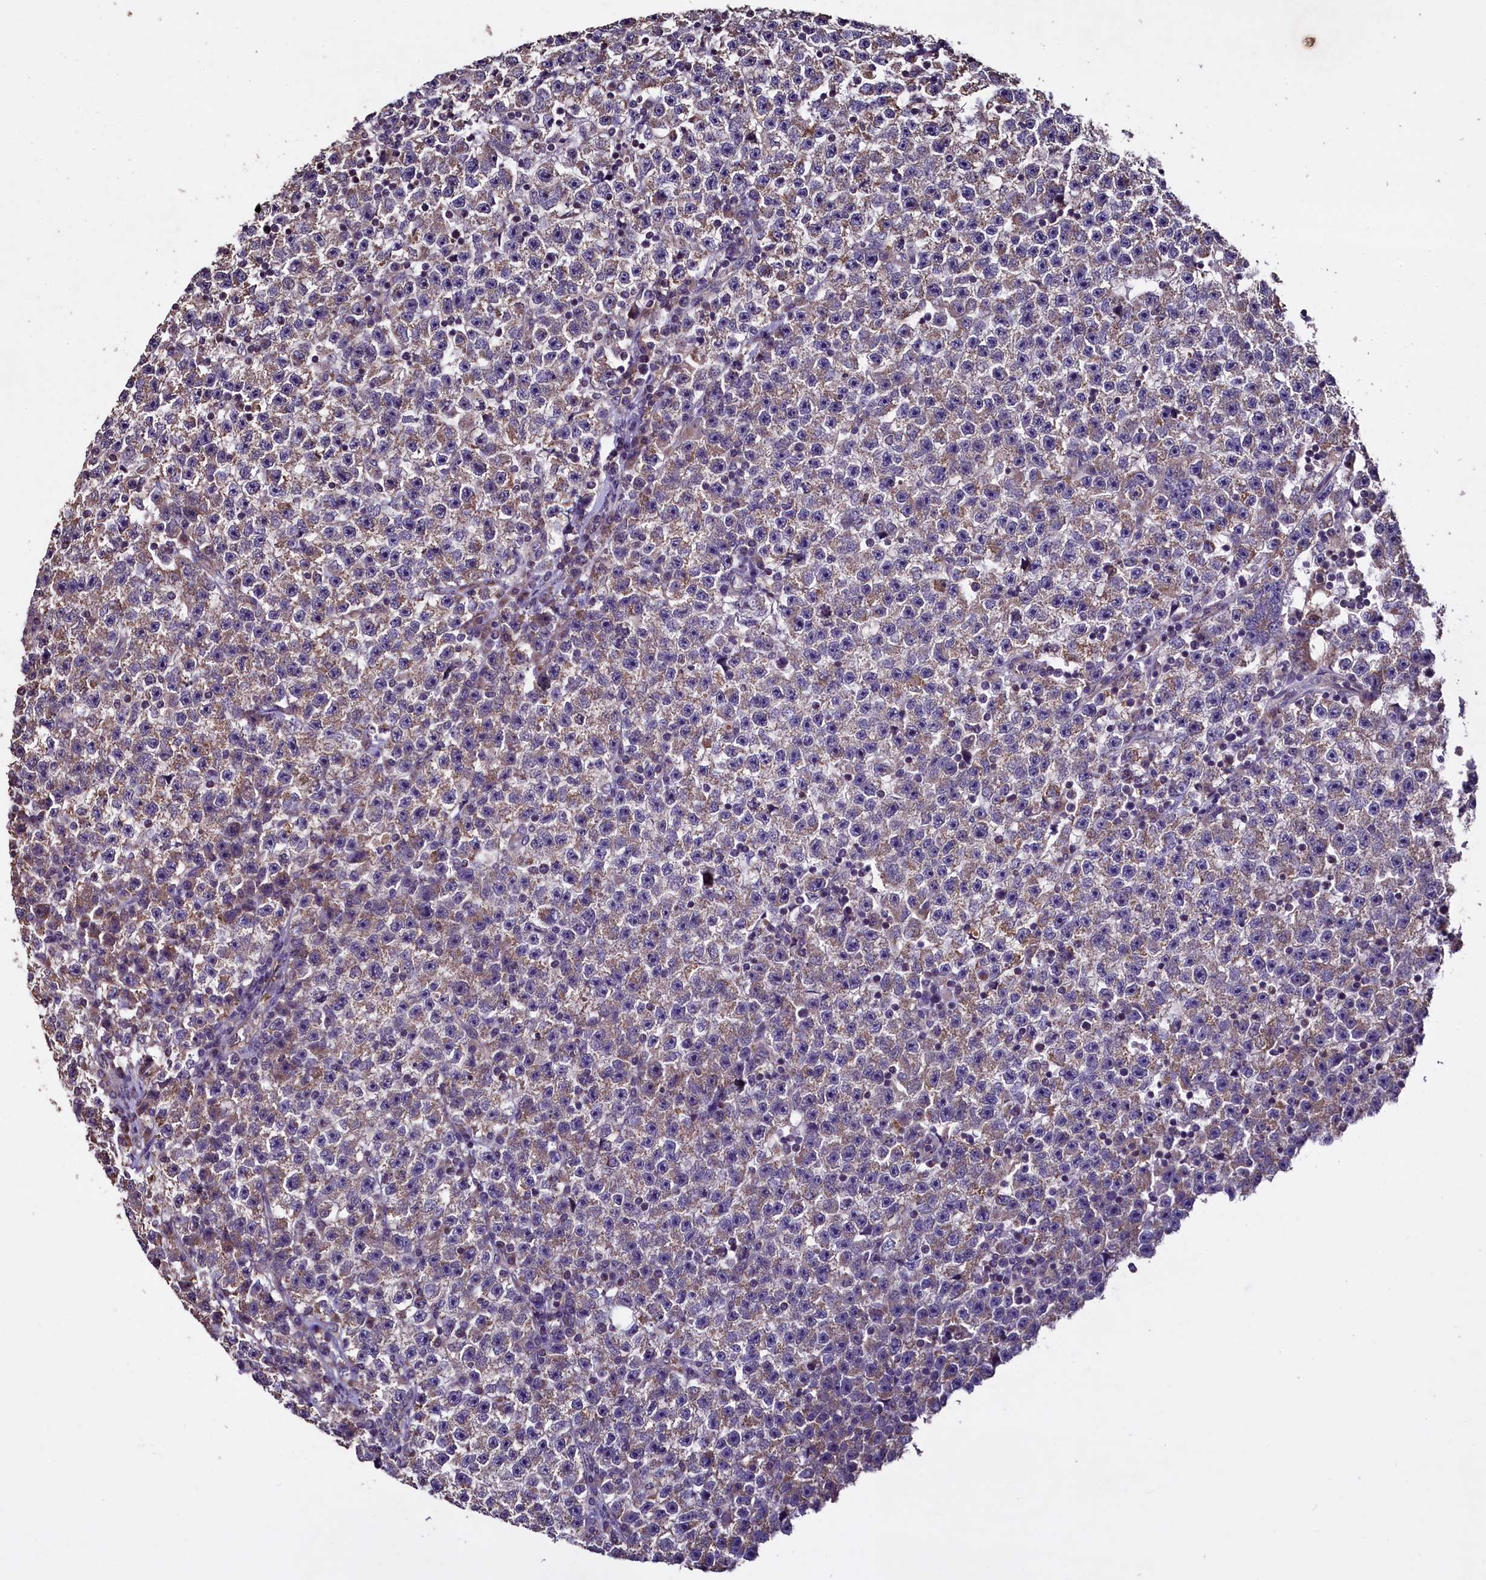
{"staining": {"intensity": "weak", "quantity": "25%-75%", "location": "cytoplasmic/membranous"}, "tissue": "testis cancer", "cell_type": "Tumor cells", "image_type": "cancer", "snomed": [{"axis": "morphology", "description": "Seminoma, NOS"}, {"axis": "topography", "description": "Testis"}], "caption": "Protein staining displays weak cytoplasmic/membranous expression in about 25%-75% of tumor cells in testis cancer (seminoma). The staining was performed using DAB, with brown indicating positive protein expression. Nuclei are stained blue with hematoxylin.", "gene": "COQ9", "patient": {"sex": "male", "age": 22}}